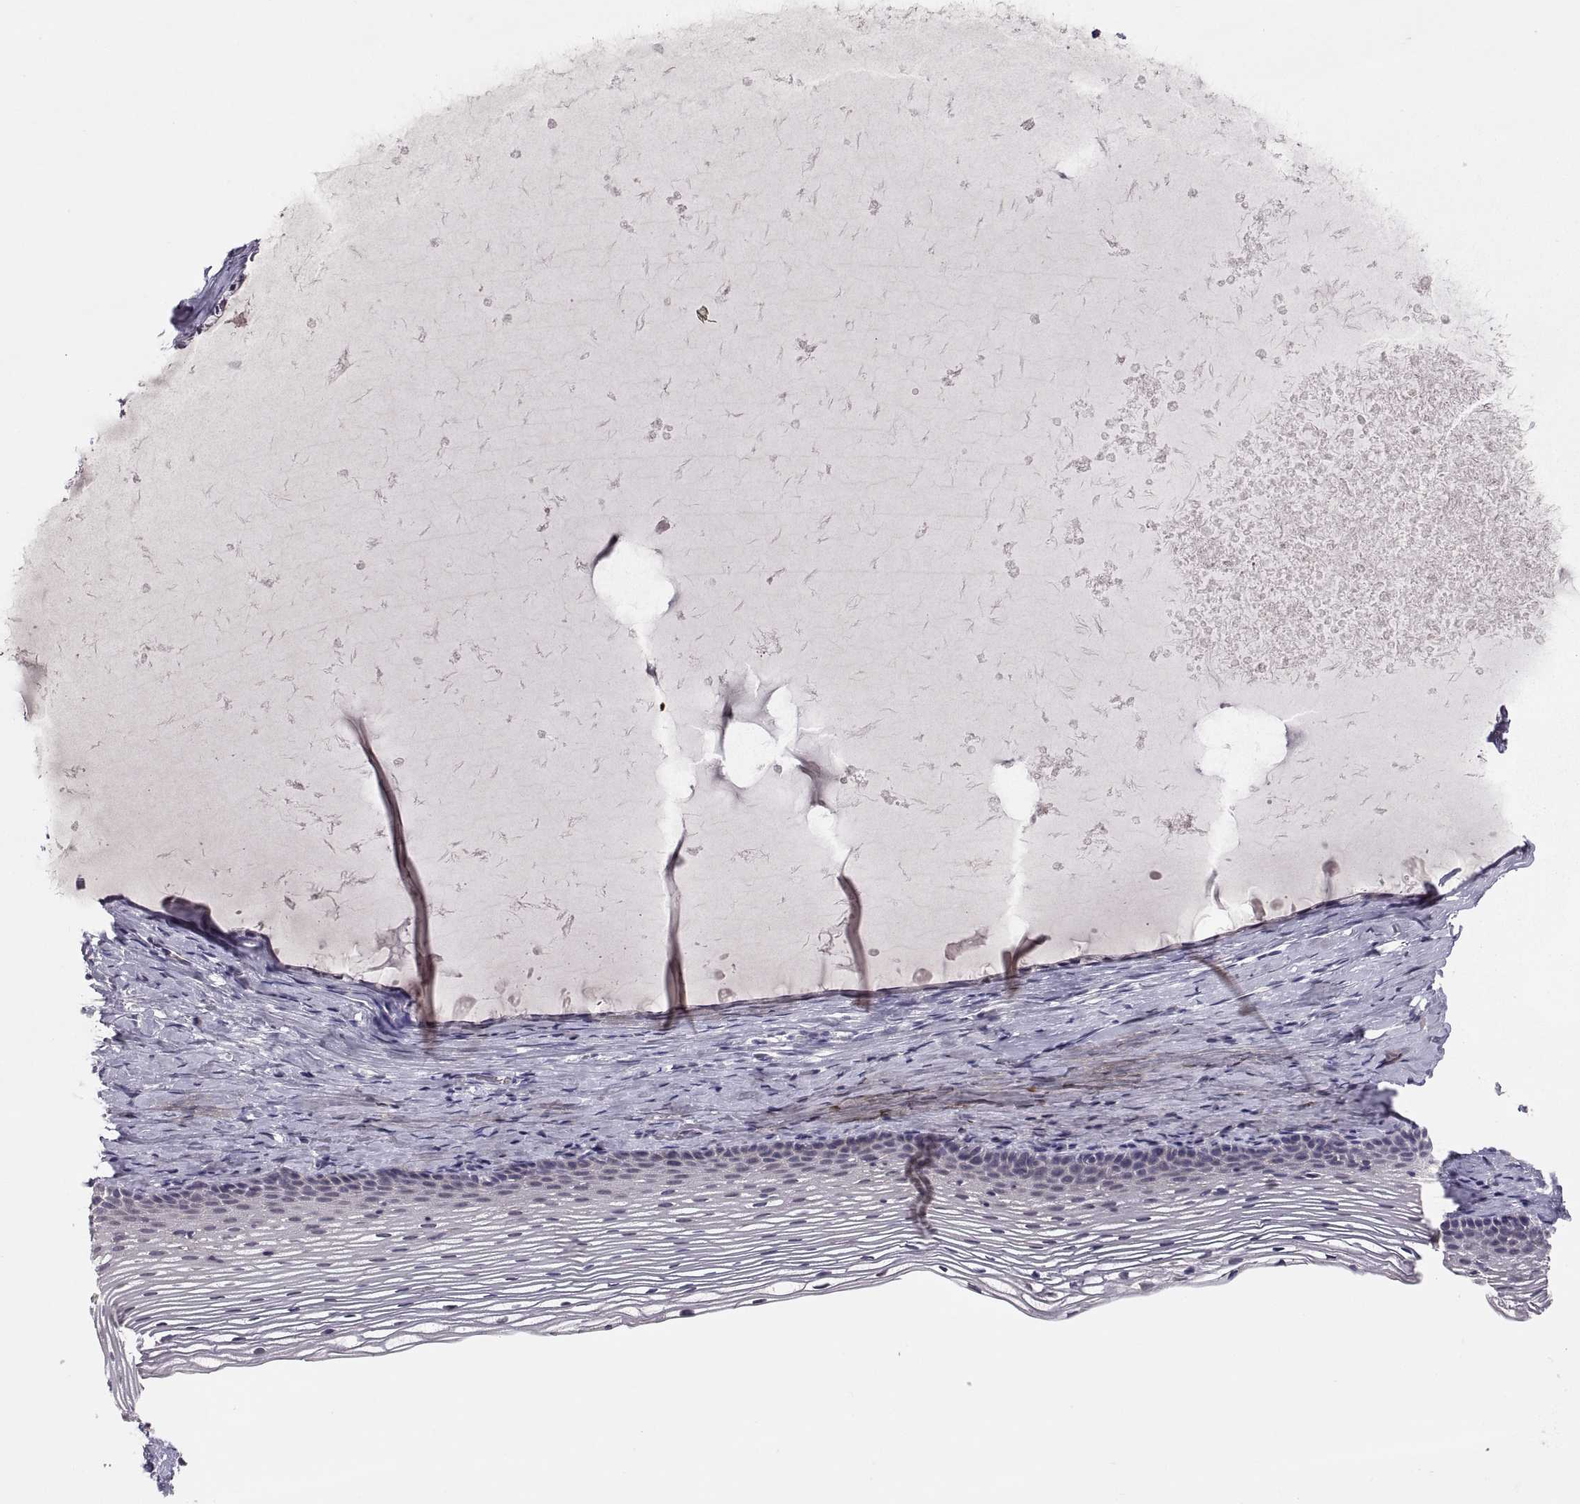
{"staining": {"intensity": "negative", "quantity": "none", "location": "none"}, "tissue": "cervix", "cell_type": "Glandular cells", "image_type": "normal", "snomed": [{"axis": "morphology", "description": "Normal tissue, NOS"}, {"axis": "topography", "description": "Cervix"}], "caption": "A high-resolution photomicrograph shows IHC staining of normal cervix, which exhibits no significant positivity in glandular cells.", "gene": "PAX2", "patient": {"sex": "female", "age": 39}}